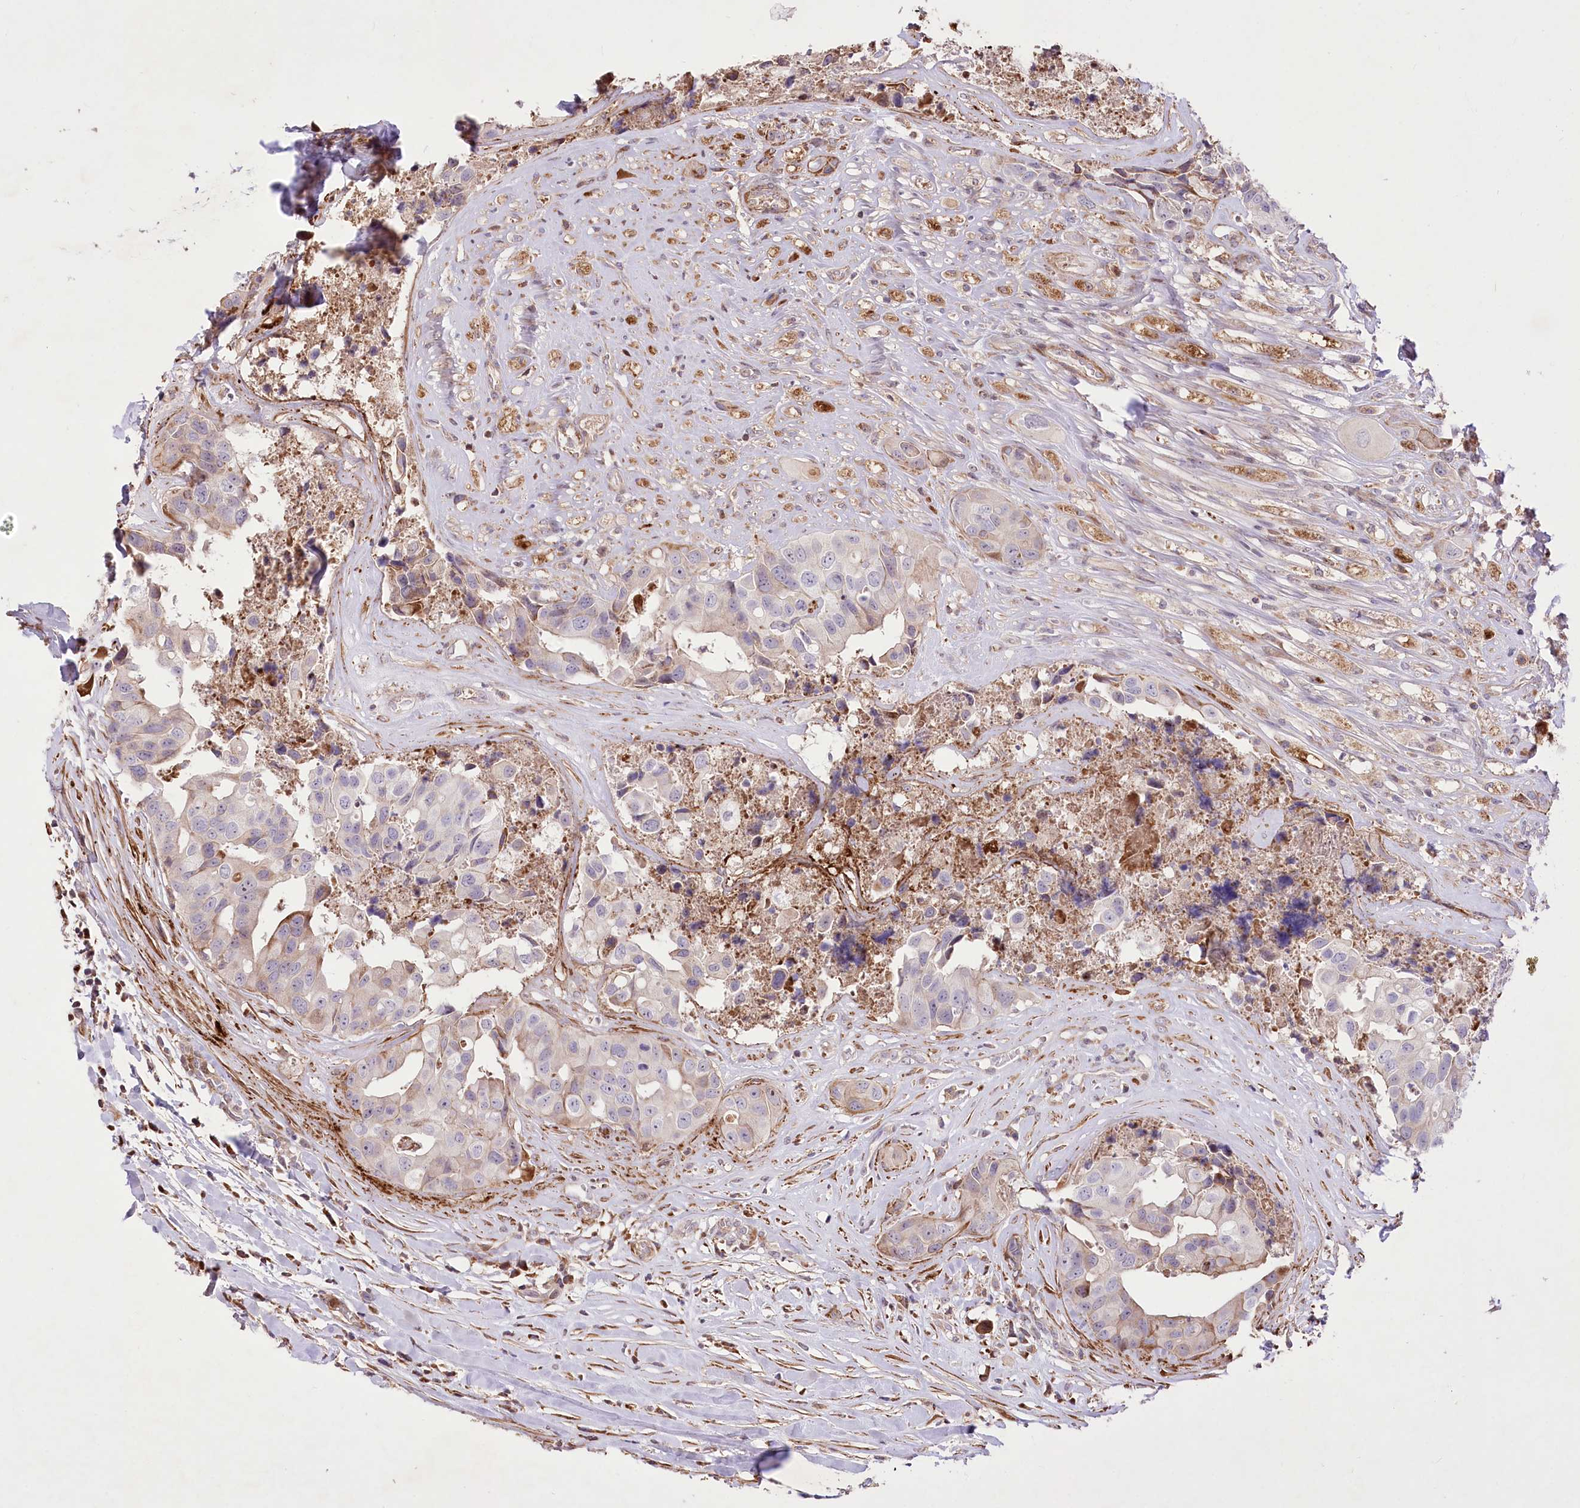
{"staining": {"intensity": "negative", "quantity": "none", "location": "none"}, "tissue": "head and neck cancer", "cell_type": "Tumor cells", "image_type": "cancer", "snomed": [{"axis": "morphology", "description": "Adenocarcinoma, NOS"}, {"axis": "morphology", "description": "Adenocarcinoma, metastatic, NOS"}, {"axis": "topography", "description": "Head-Neck"}], "caption": "The immunohistochemistry image has no significant staining in tumor cells of head and neck adenocarcinoma tissue.", "gene": "RNF24", "patient": {"sex": "male", "age": 75}}